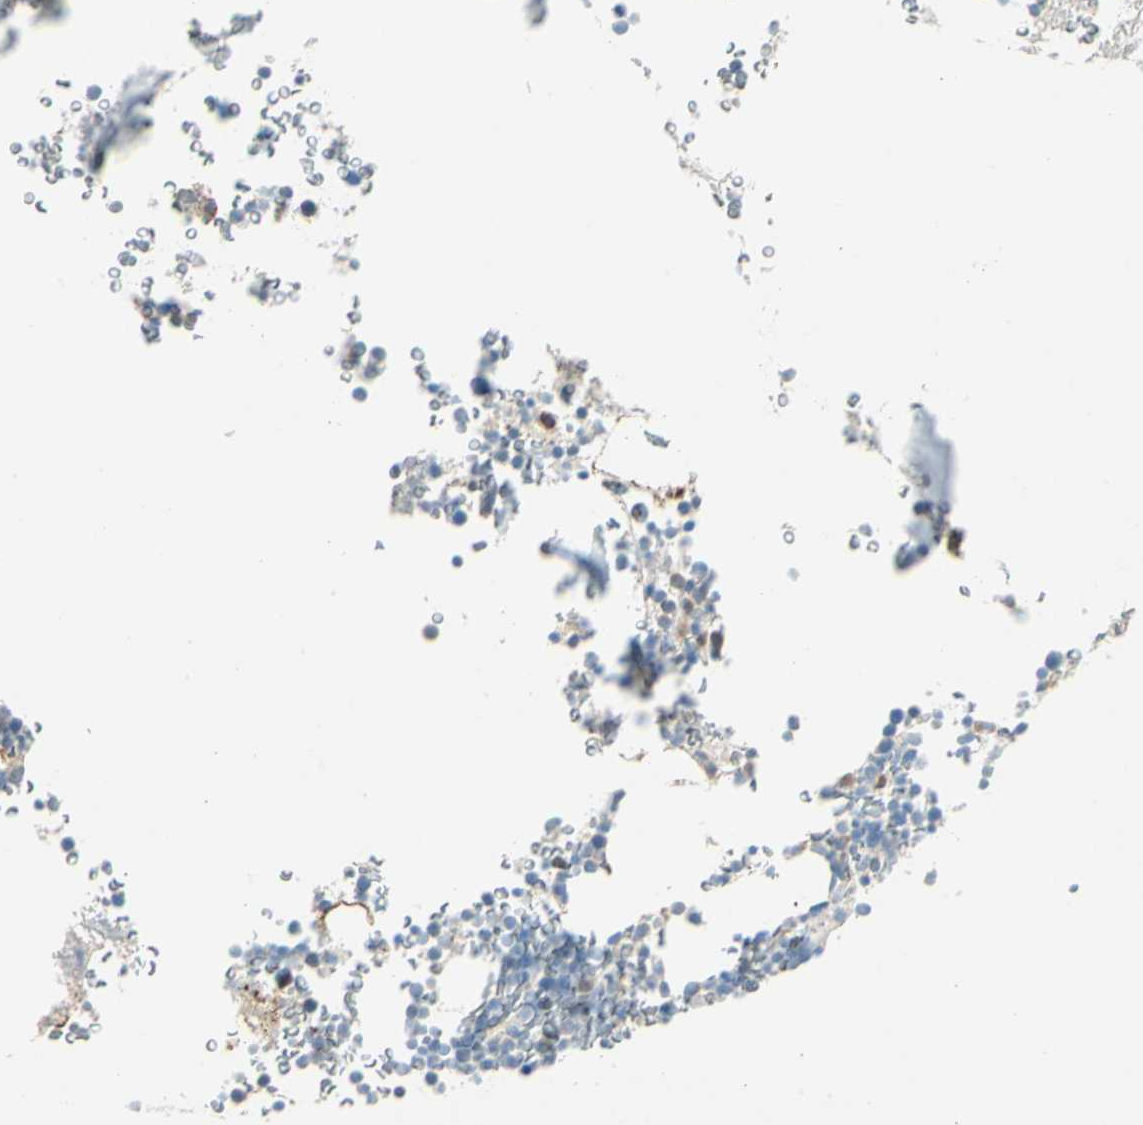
{"staining": {"intensity": "moderate", "quantity": "<25%", "location": "cytoplasmic/membranous"}, "tissue": "bone marrow", "cell_type": "Hematopoietic cells", "image_type": "normal", "snomed": [{"axis": "morphology", "description": "Normal tissue, NOS"}, {"axis": "topography", "description": "Bone marrow"}], "caption": "An IHC photomicrograph of normal tissue is shown. Protein staining in brown shows moderate cytoplasmic/membranous positivity in bone marrow within hematopoietic cells.", "gene": "SLC6A15", "patient": {"sex": "male"}}